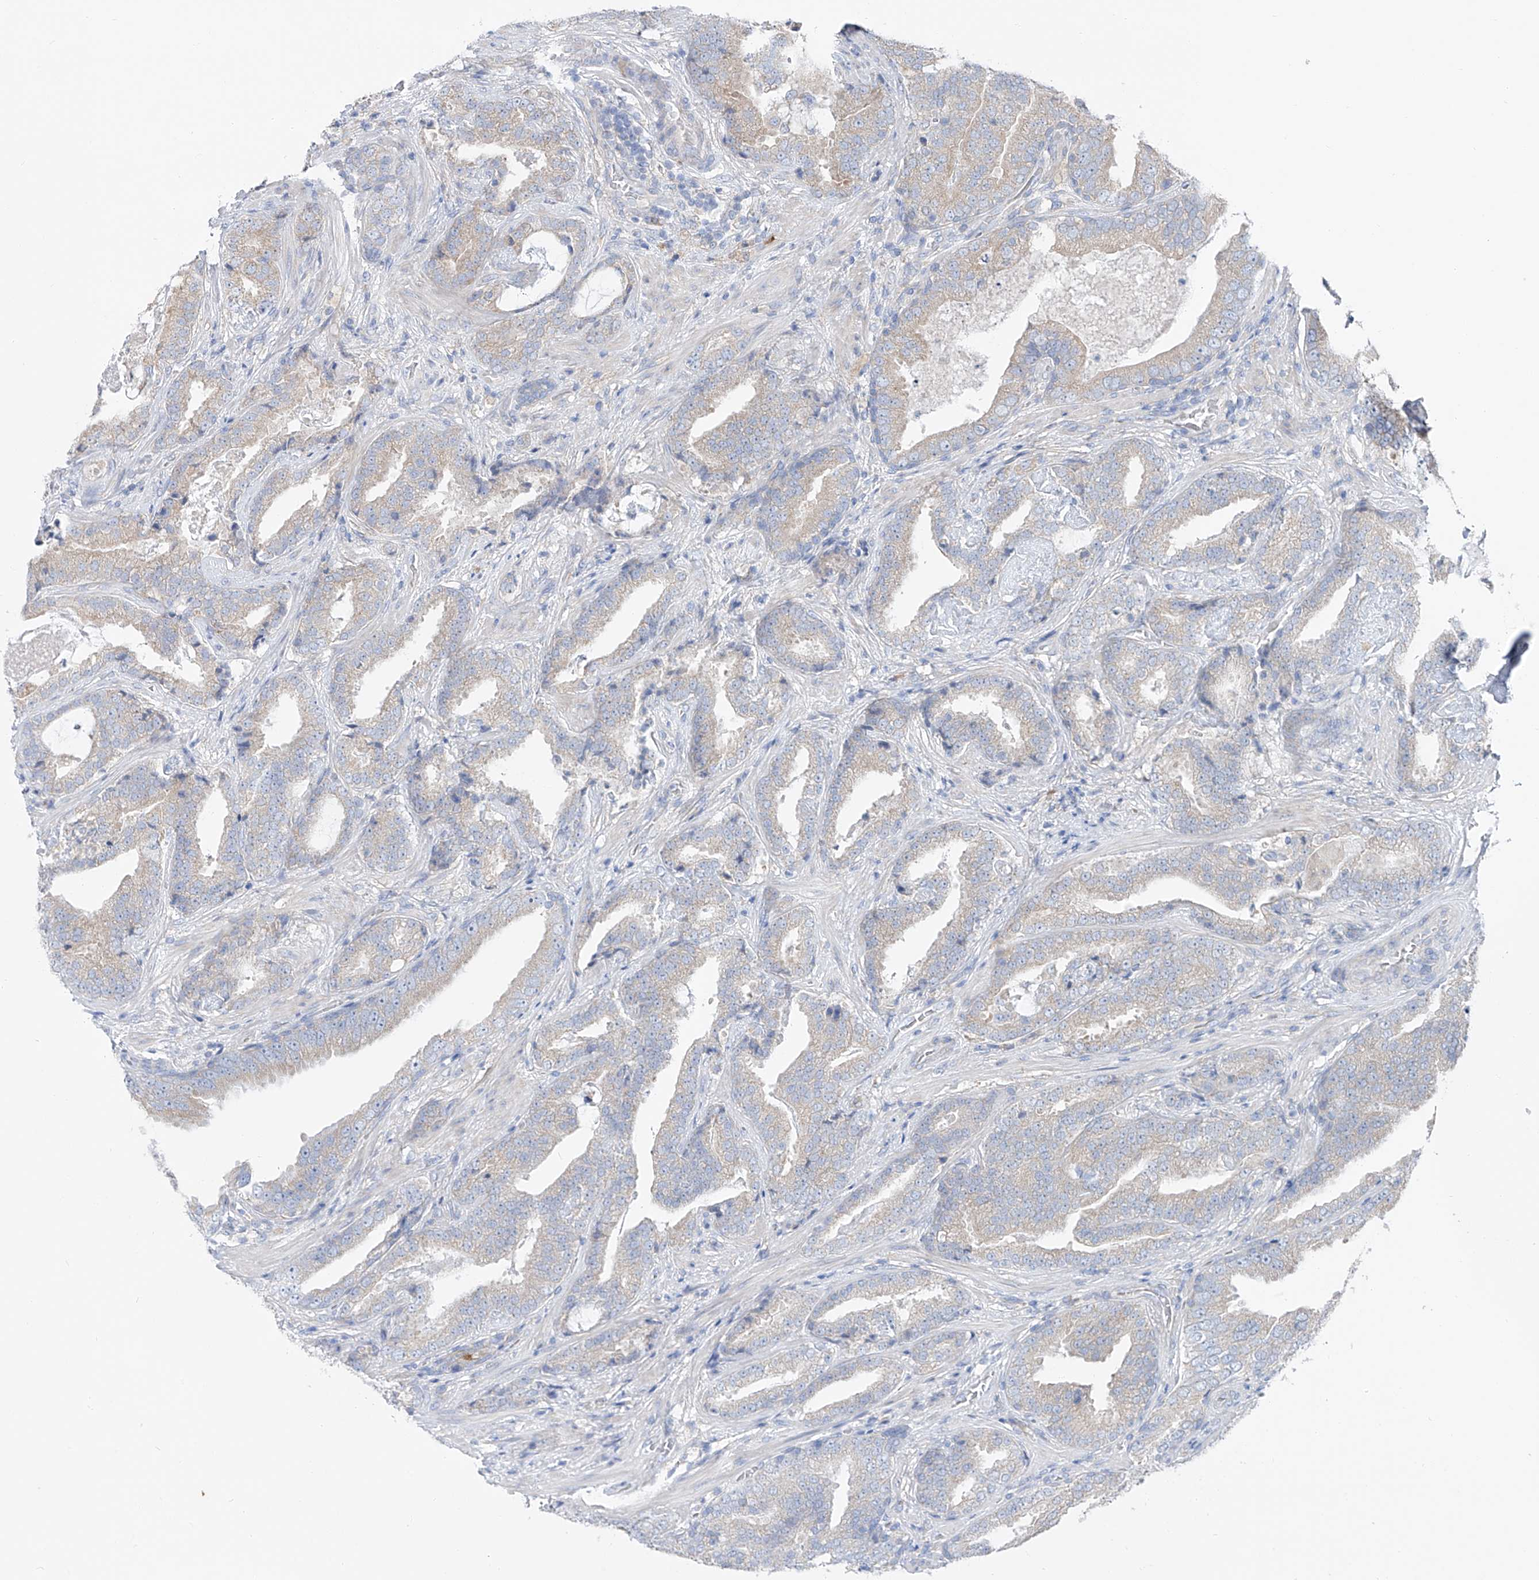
{"staining": {"intensity": "negative", "quantity": "none", "location": "none"}, "tissue": "prostate cancer", "cell_type": "Tumor cells", "image_type": "cancer", "snomed": [{"axis": "morphology", "description": "Adenocarcinoma, Low grade"}, {"axis": "topography", "description": "Prostate"}], "caption": "Immunohistochemistry (IHC) of human low-grade adenocarcinoma (prostate) reveals no staining in tumor cells.", "gene": "UFL1", "patient": {"sex": "male", "age": 67}}